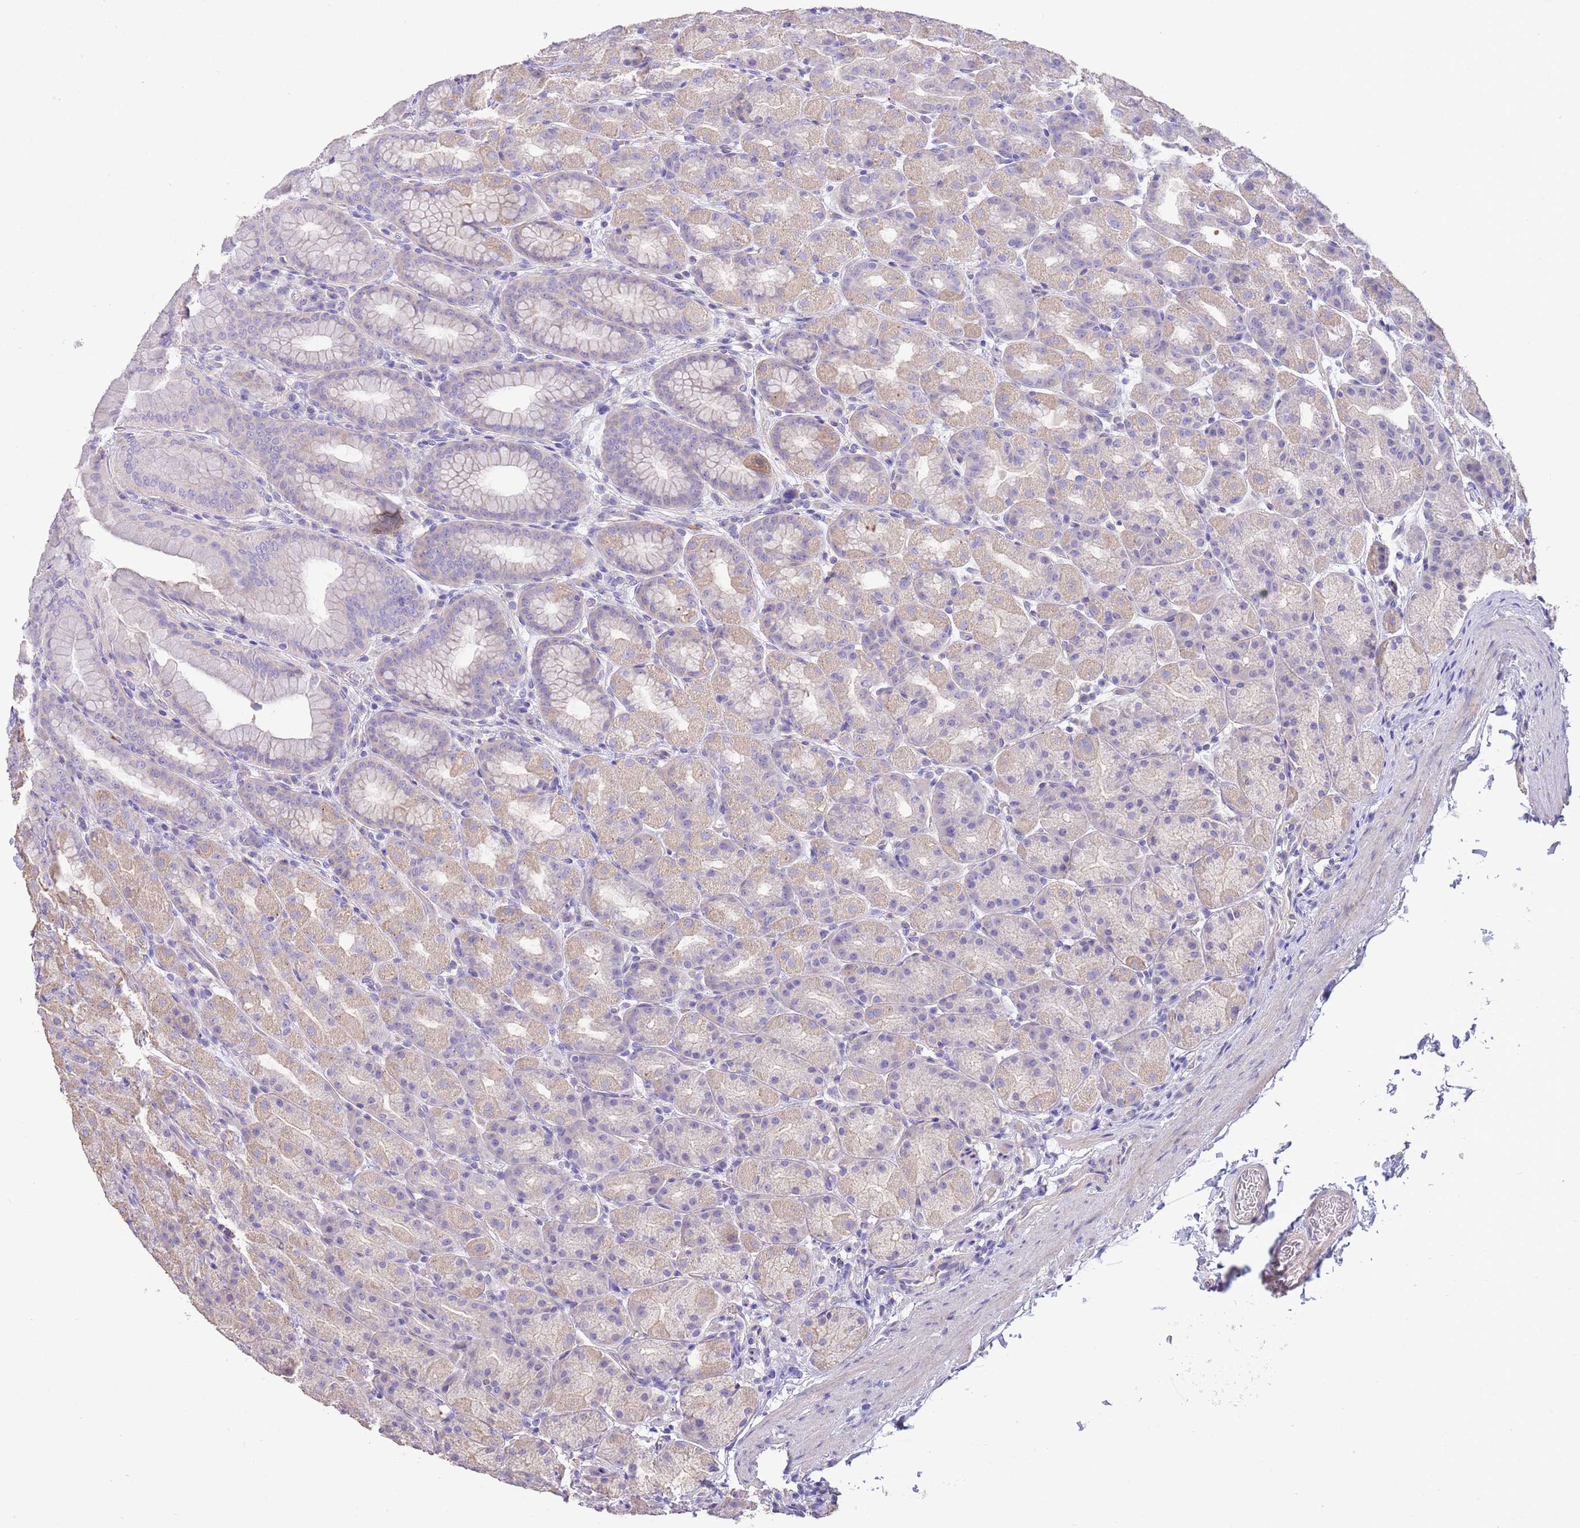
{"staining": {"intensity": "weak", "quantity": "25%-75%", "location": "cytoplasmic/membranous"}, "tissue": "stomach", "cell_type": "Glandular cells", "image_type": "normal", "snomed": [{"axis": "morphology", "description": "Normal tissue, NOS"}, {"axis": "topography", "description": "Stomach, upper"}, {"axis": "topography", "description": "Stomach"}], "caption": "Human stomach stained for a protein (brown) demonstrates weak cytoplasmic/membranous positive staining in about 25%-75% of glandular cells.", "gene": "SFTPA1", "patient": {"sex": "male", "age": 68}}